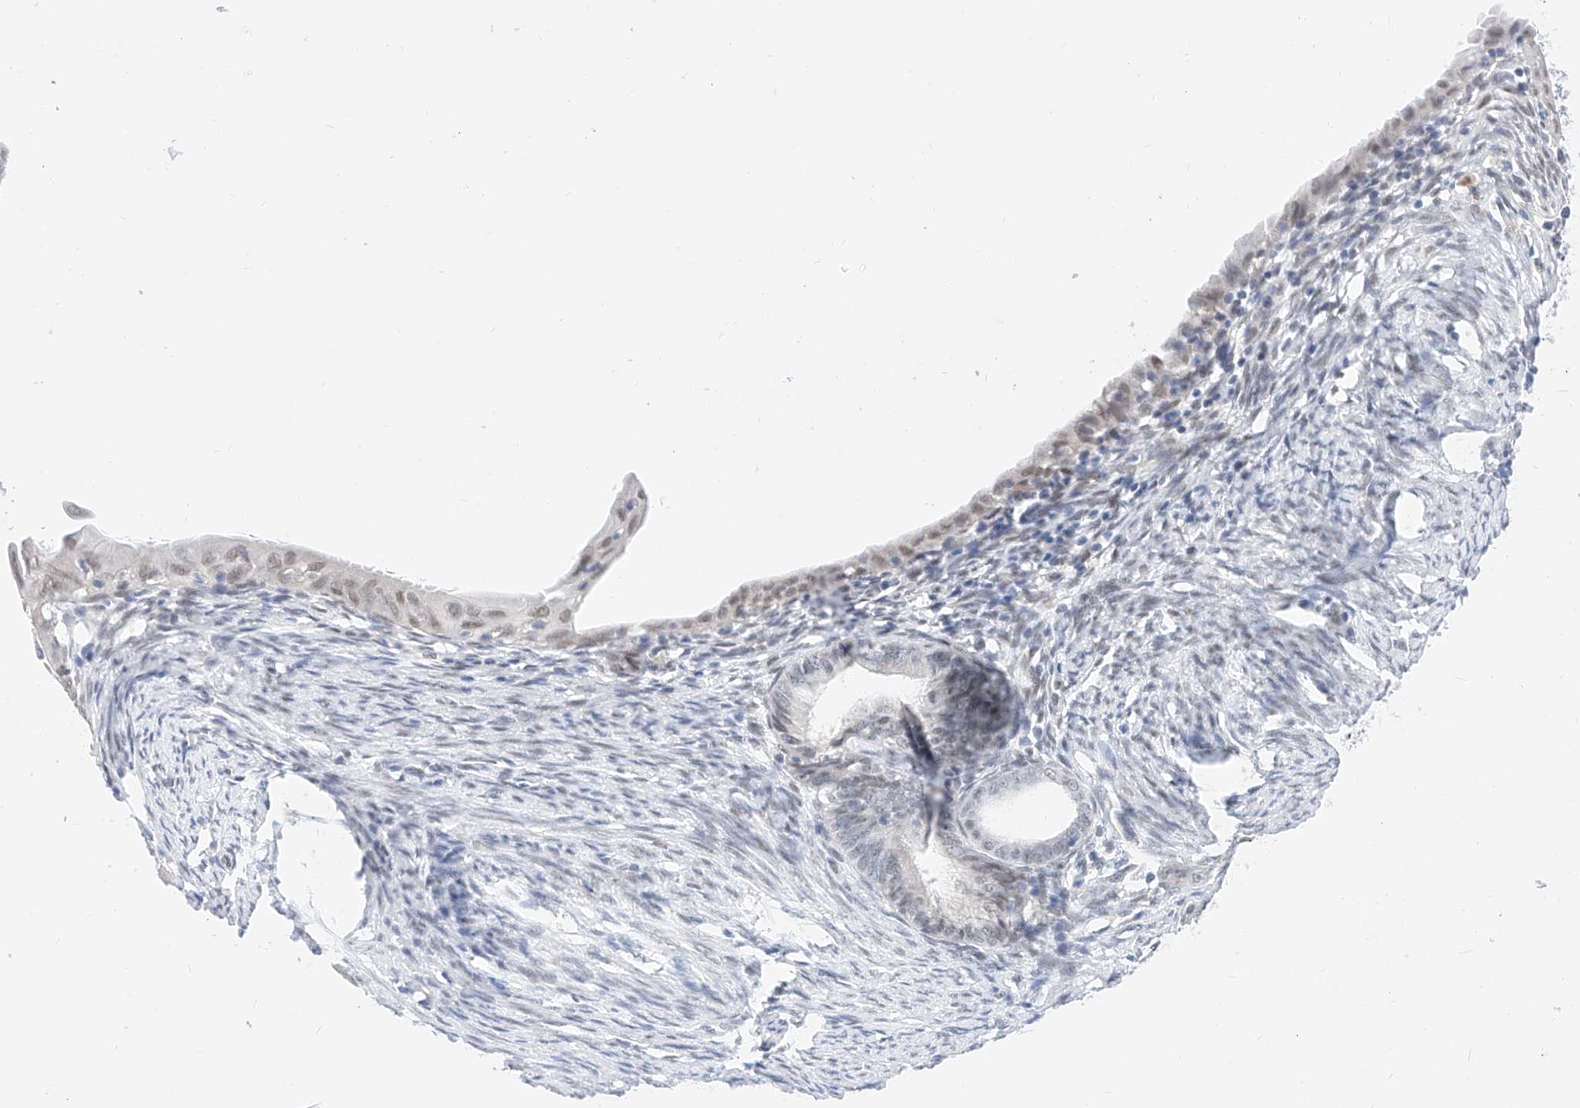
{"staining": {"intensity": "moderate", "quantity": "<25%", "location": "nuclear"}, "tissue": "endometrial cancer", "cell_type": "Tumor cells", "image_type": "cancer", "snomed": [{"axis": "morphology", "description": "Adenocarcinoma, NOS"}, {"axis": "topography", "description": "Endometrium"}], "caption": "A photomicrograph of human endometrial adenocarcinoma stained for a protein reveals moderate nuclear brown staining in tumor cells. The staining is performed using DAB (3,3'-diaminobenzidine) brown chromogen to label protein expression. The nuclei are counter-stained blue using hematoxylin.", "gene": "KCNJ1", "patient": {"sex": "female", "age": 51}}